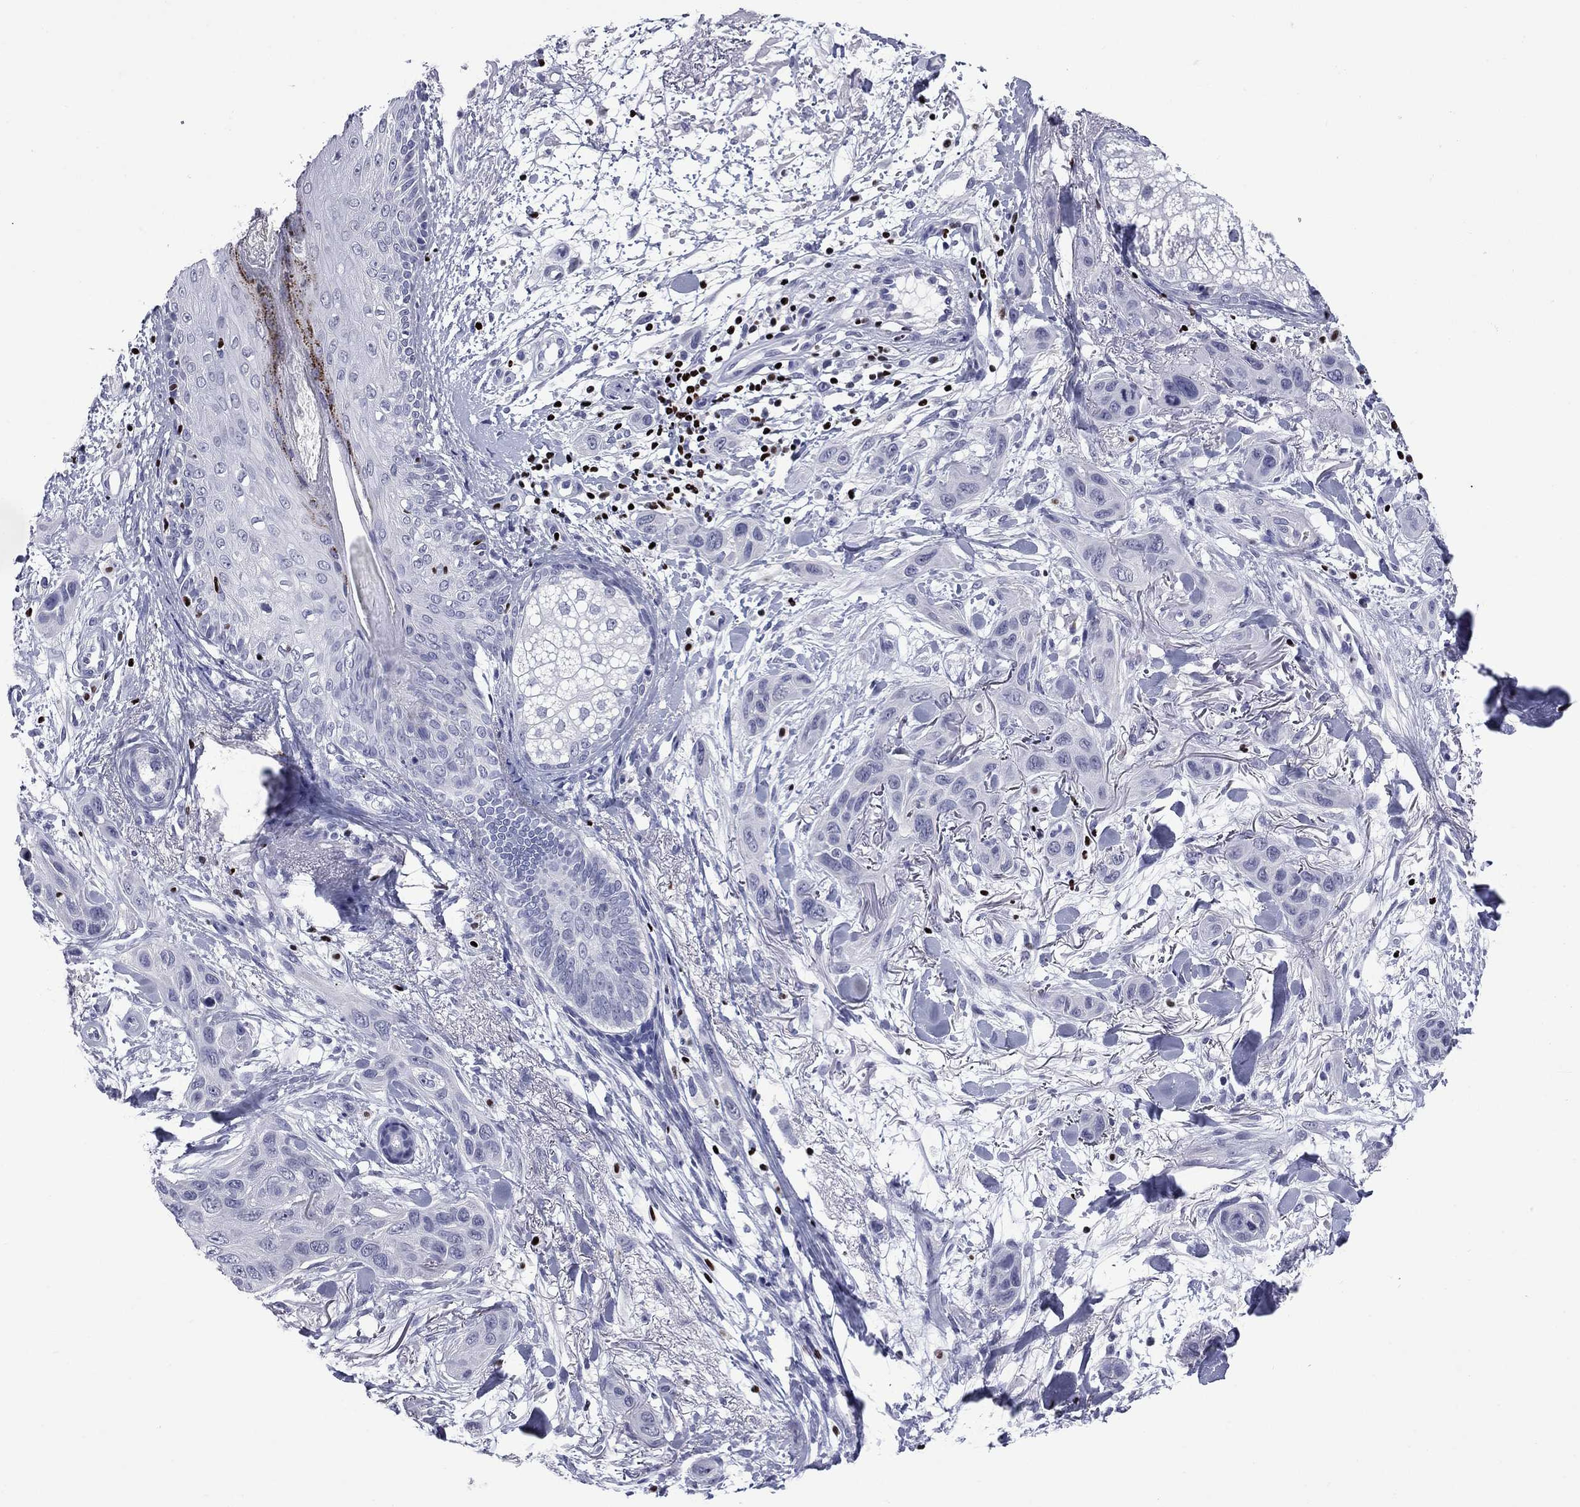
{"staining": {"intensity": "negative", "quantity": "none", "location": "none"}, "tissue": "skin cancer", "cell_type": "Tumor cells", "image_type": "cancer", "snomed": [{"axis": "morphology", "description": "Squamous cell carcinoma, NOS"}, {"axis": "topography", "description": "Skin"}], "caption": "High power microscopy photomicrograph of an immunohistochemistry histopathology image of skin cancer, revealing no significant staining in tumor cells. (DAB immunohistochemistry with hematoxylin counter stain).", "gene": "IKZF3", "patient": {"sex": "male", "age": 78}}